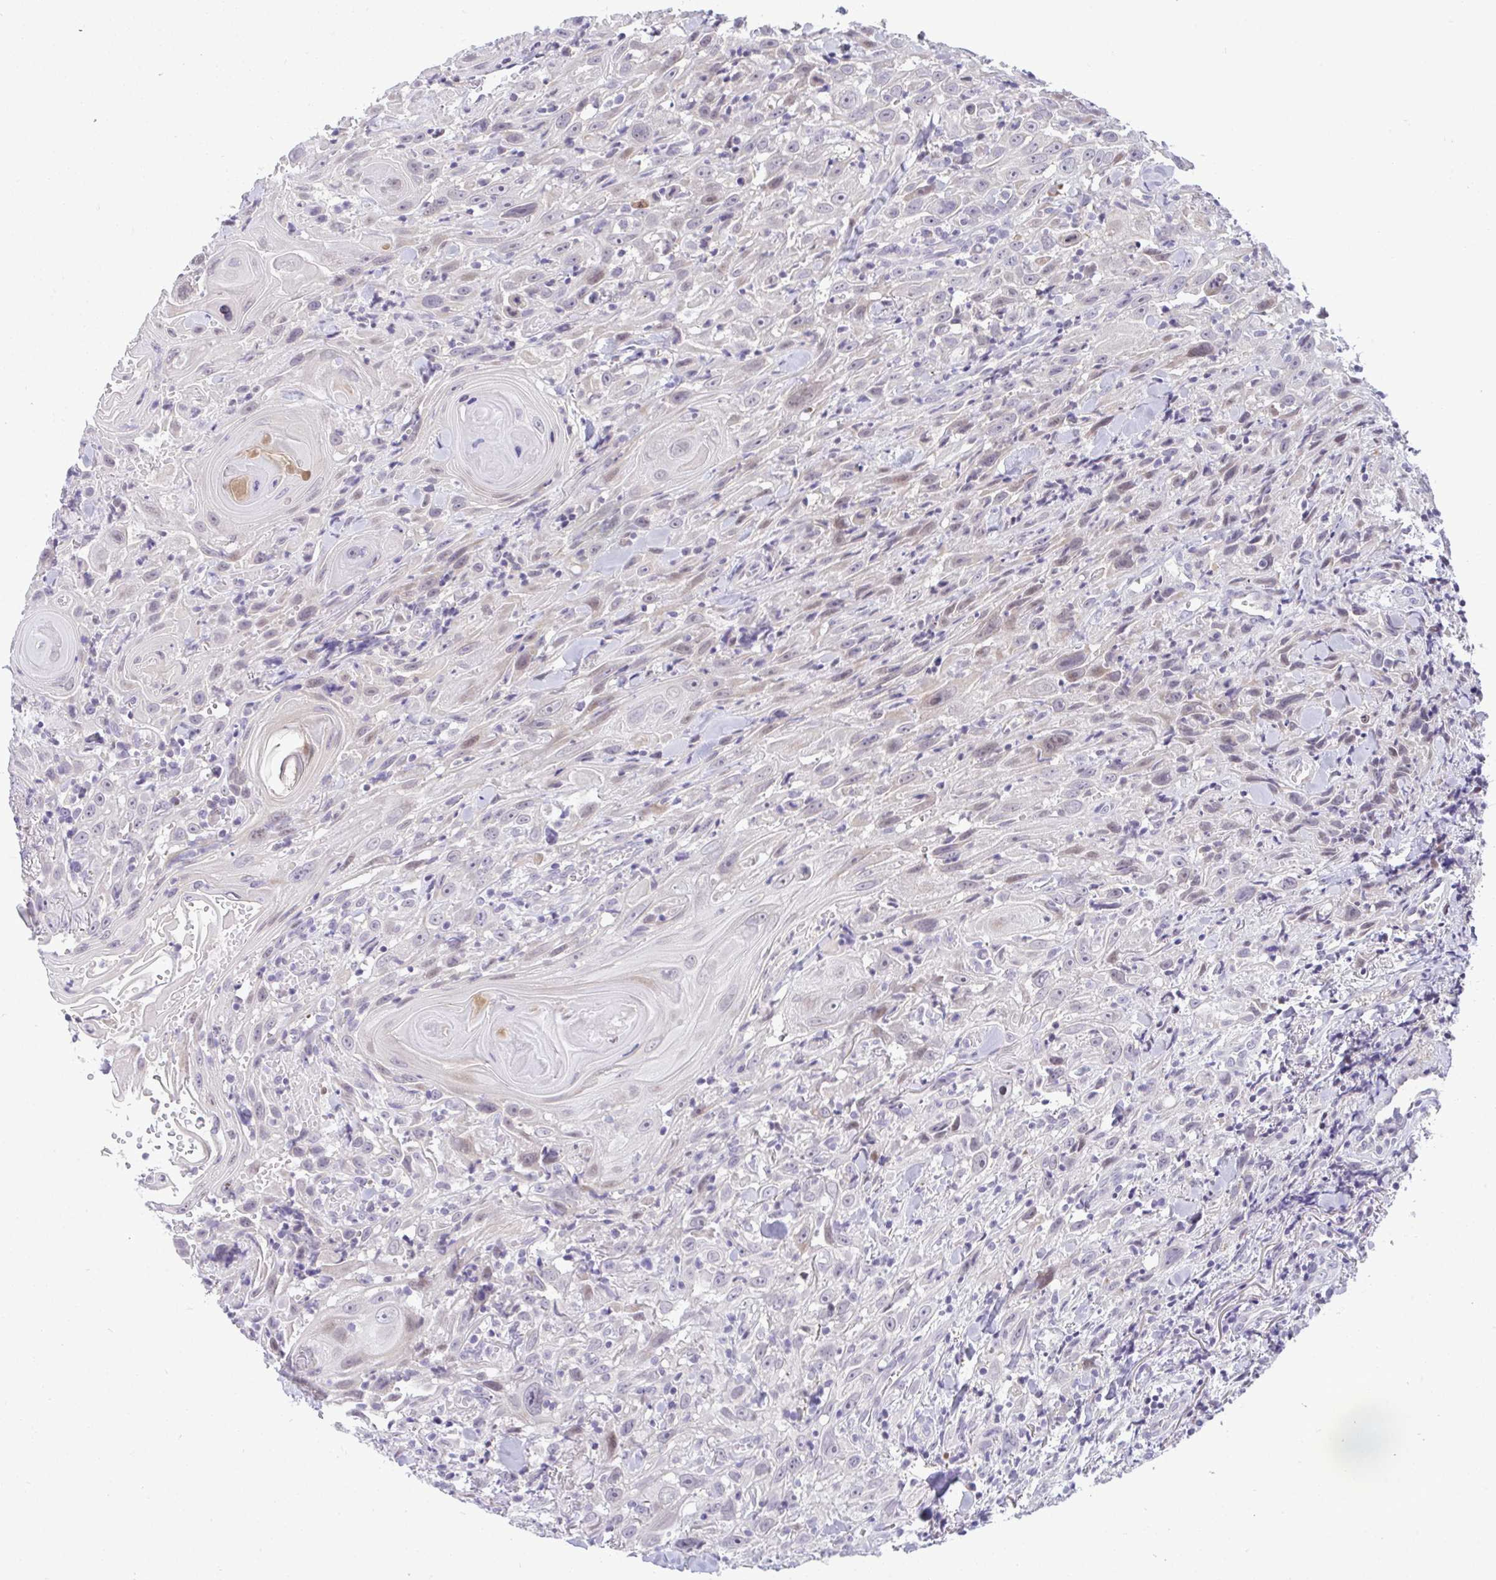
{"staining": {"intensity": "weak", "quantity": "<25%", "location": "nuclear"}, "tissue": "head and neck cancer", "cell_type": "Tumor cells", "image_type": "cancer", "snomed": [{"axis": "morphology", "description": "Squamous cell carcinoma, NOS"}, {"axis": "topography", "description": "Head-Neck"}], "caption": "The photomicrograph reveals no significant staining in tumor cells of head and neck cancer.", "gene": "EPOP", "patient": {"sex": "female", "age": 95}}